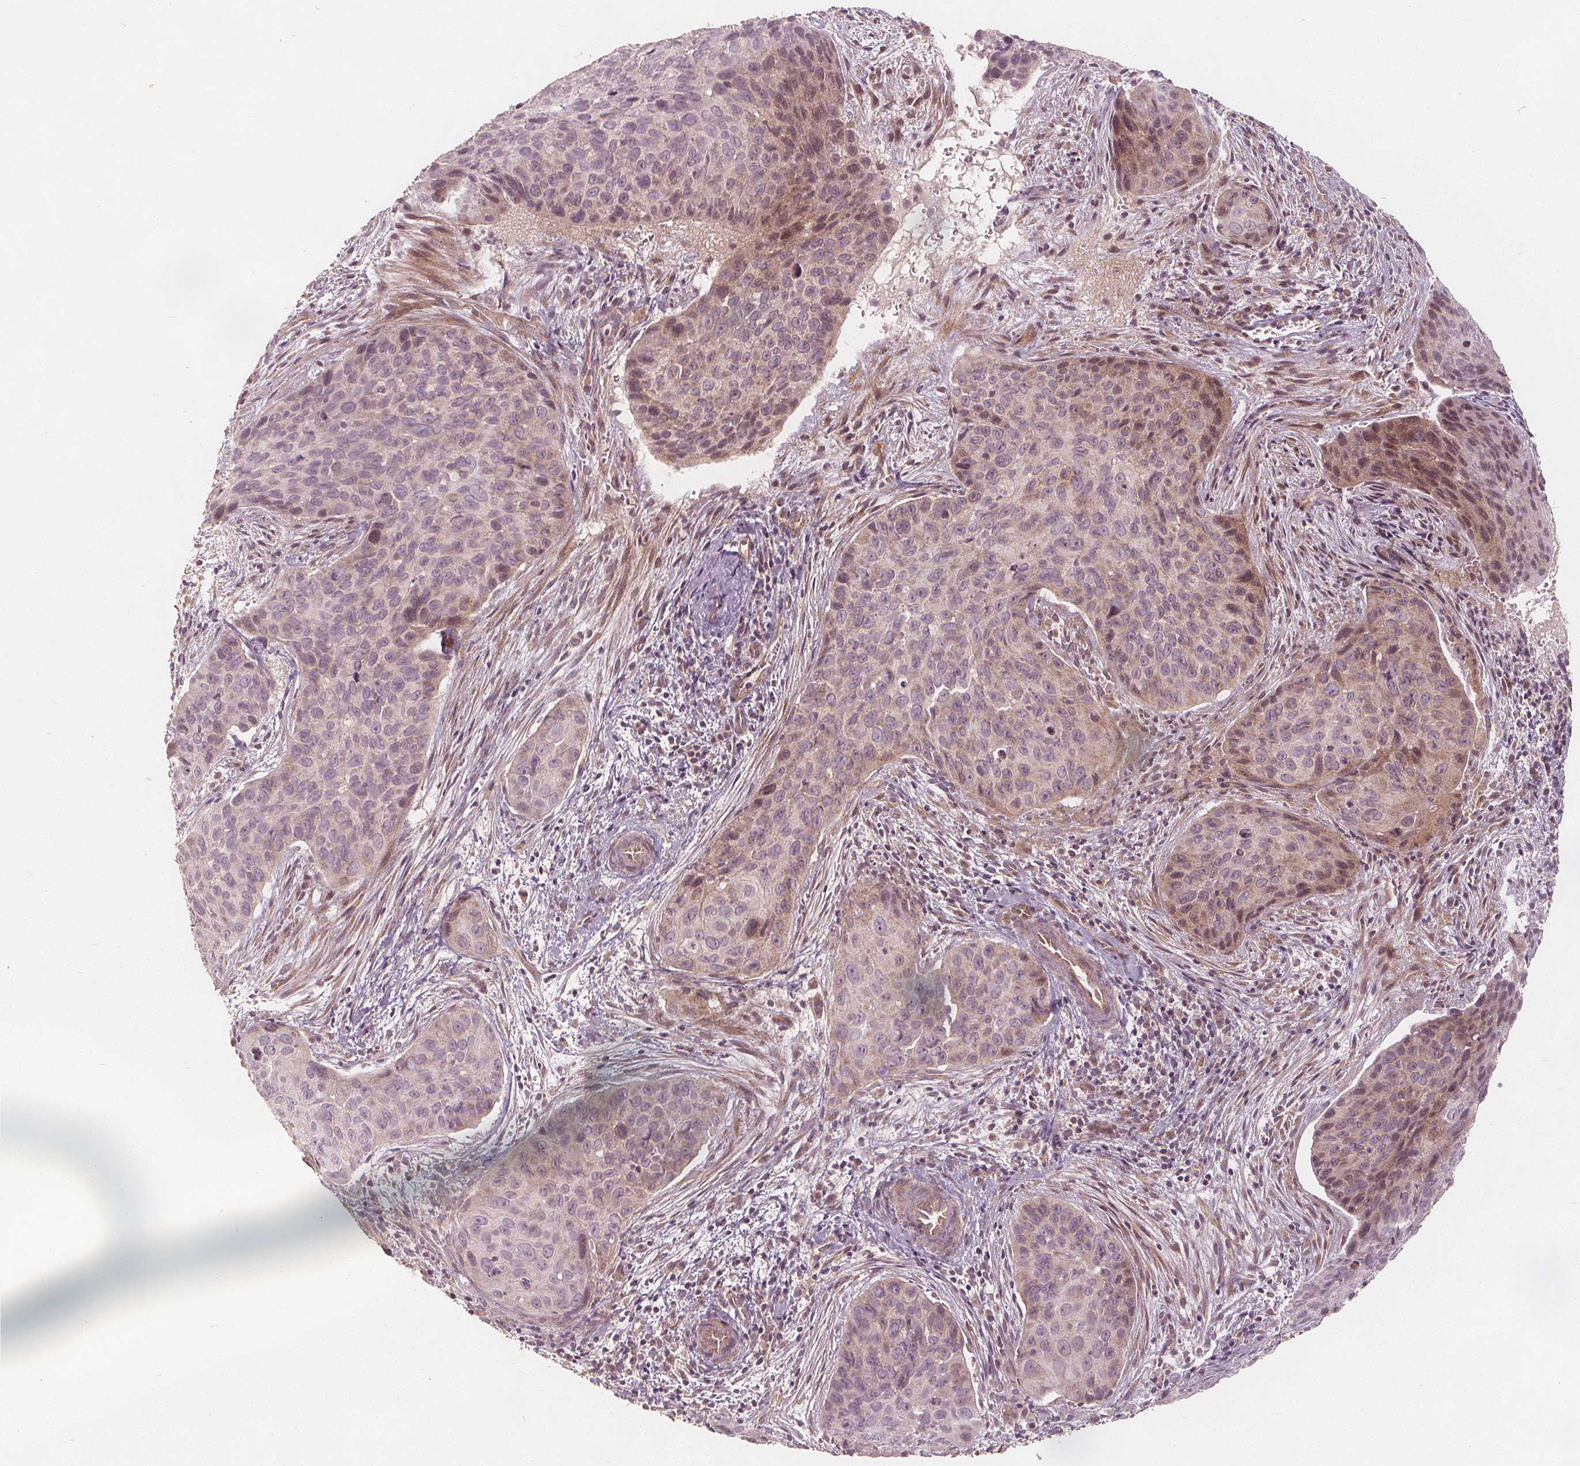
{"staining": {"intensity": "weak", "quantity": "<25%", "location": "cytoplasmic/membranous,nuclear"}, "tissue": "cervical cancer", "cell_type": "Tumor cells", "image_type": "cancer", "snomed": [{"axis": "morphology", "description": "Squamous cell carcinoma, NOS"}, {"axis": "topography", "description": "Cervix"}], "caption": "Immunohistochemistry of cervical cancer (squamous cell carcinoma) exhibits no staining in tumor cells.", "gene": "PTPRT", "patient": {"sex": "female", "age": 35}}